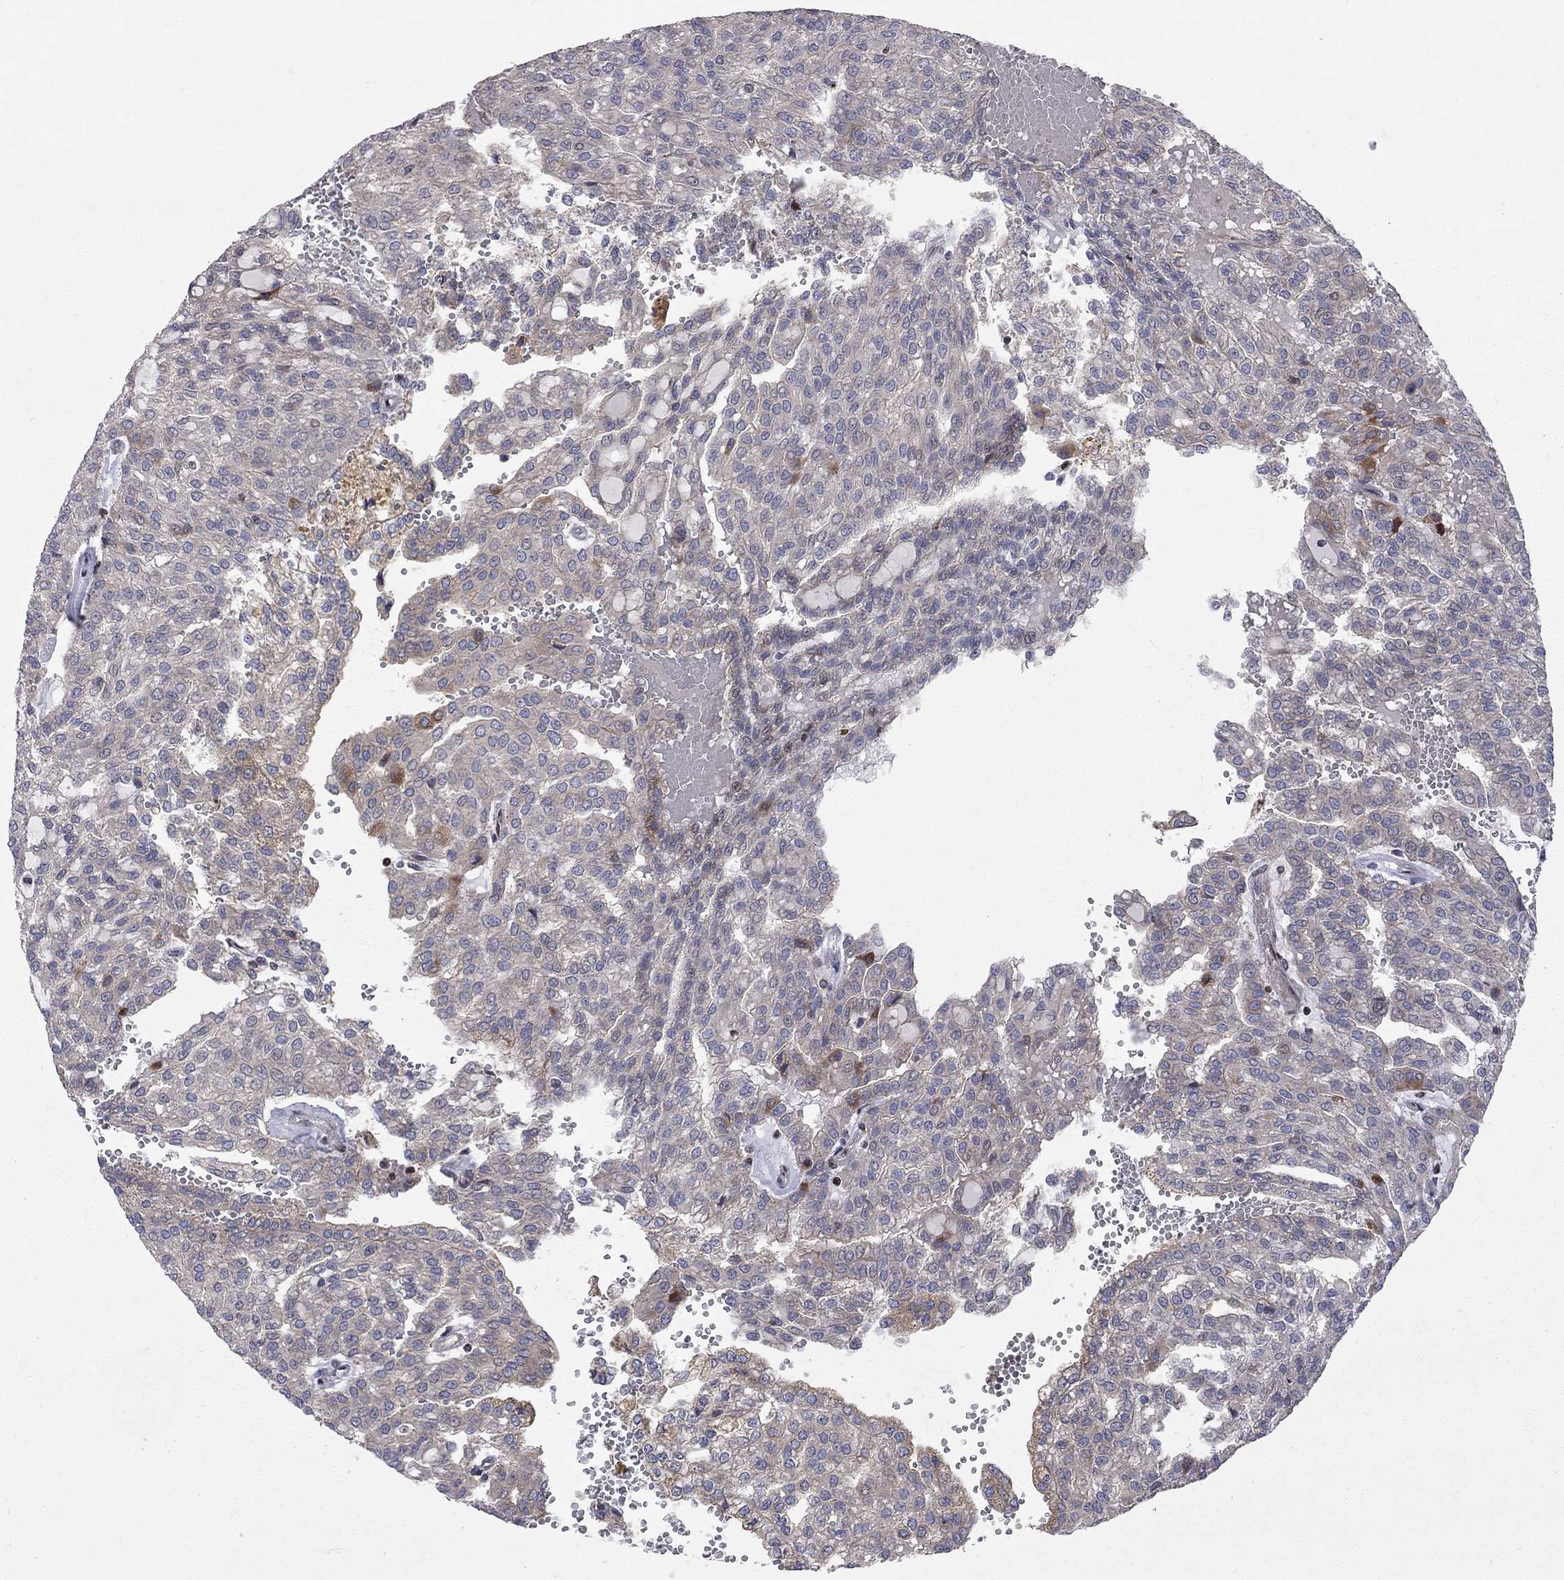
{"staining": {"intensity": "strong", "quantity": "<25%", "location": "cytoplasmic/membranous"}, "tissue": "renal cancer", "cell_type": "Tumor cells", "image_type": "cancer", "snomed": [{"axis": "morphology", "description": "Adenocarcinoma, NOS"}, {"axis": "topography", "description": "Kidney"}], "caption": "Human renal adenocarcinoma stained for a protein (brown) displays strong cytoplasmic/membranous positive expression in approximately <25% of tumor cells.", "gene": "ERN2", "patient": {"sex": "male", "age": 63}}